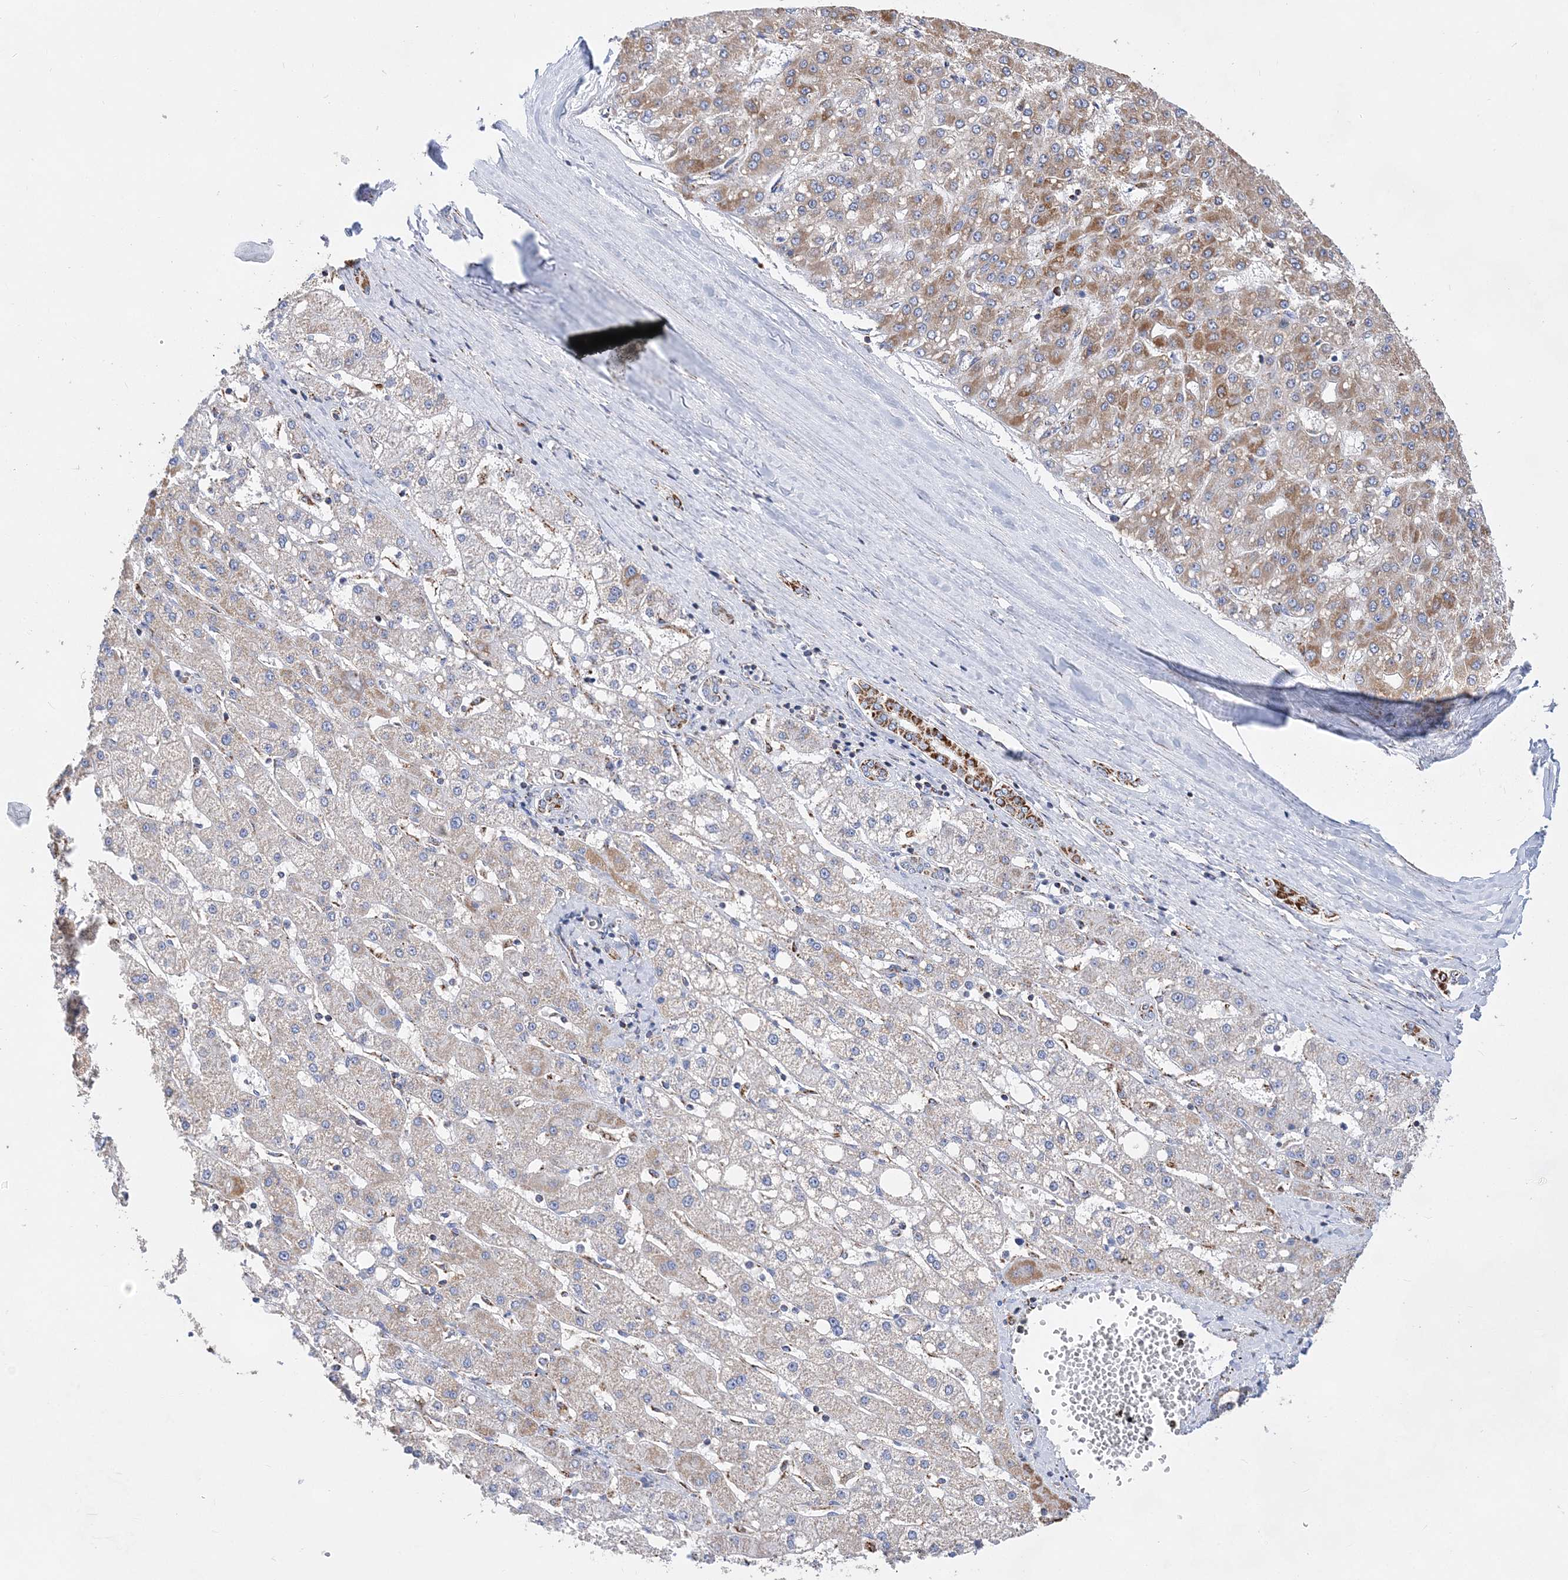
{"staining": {"intensity": "moderate", "quantity": "25%-75%", "location": "cytoplasmic/membranous"}, "tissue": "liver cancer", "cell_type": "Tumor cells", "image_type": "cancer", "snomed": [{"axis": "morphology", "description": "Carcinoma, Hepatocellular, NOS"}, {"axis": "topography", "description": "Liver"}], "caption": "This is an image of immunohistochemistry (IHC) staining of liver cancer, which shows moderate staining in the cytoplasmic/membranous of tumor cells.", "gene": "ACOT9", "patient": {"sex": "male", "age": 67}}